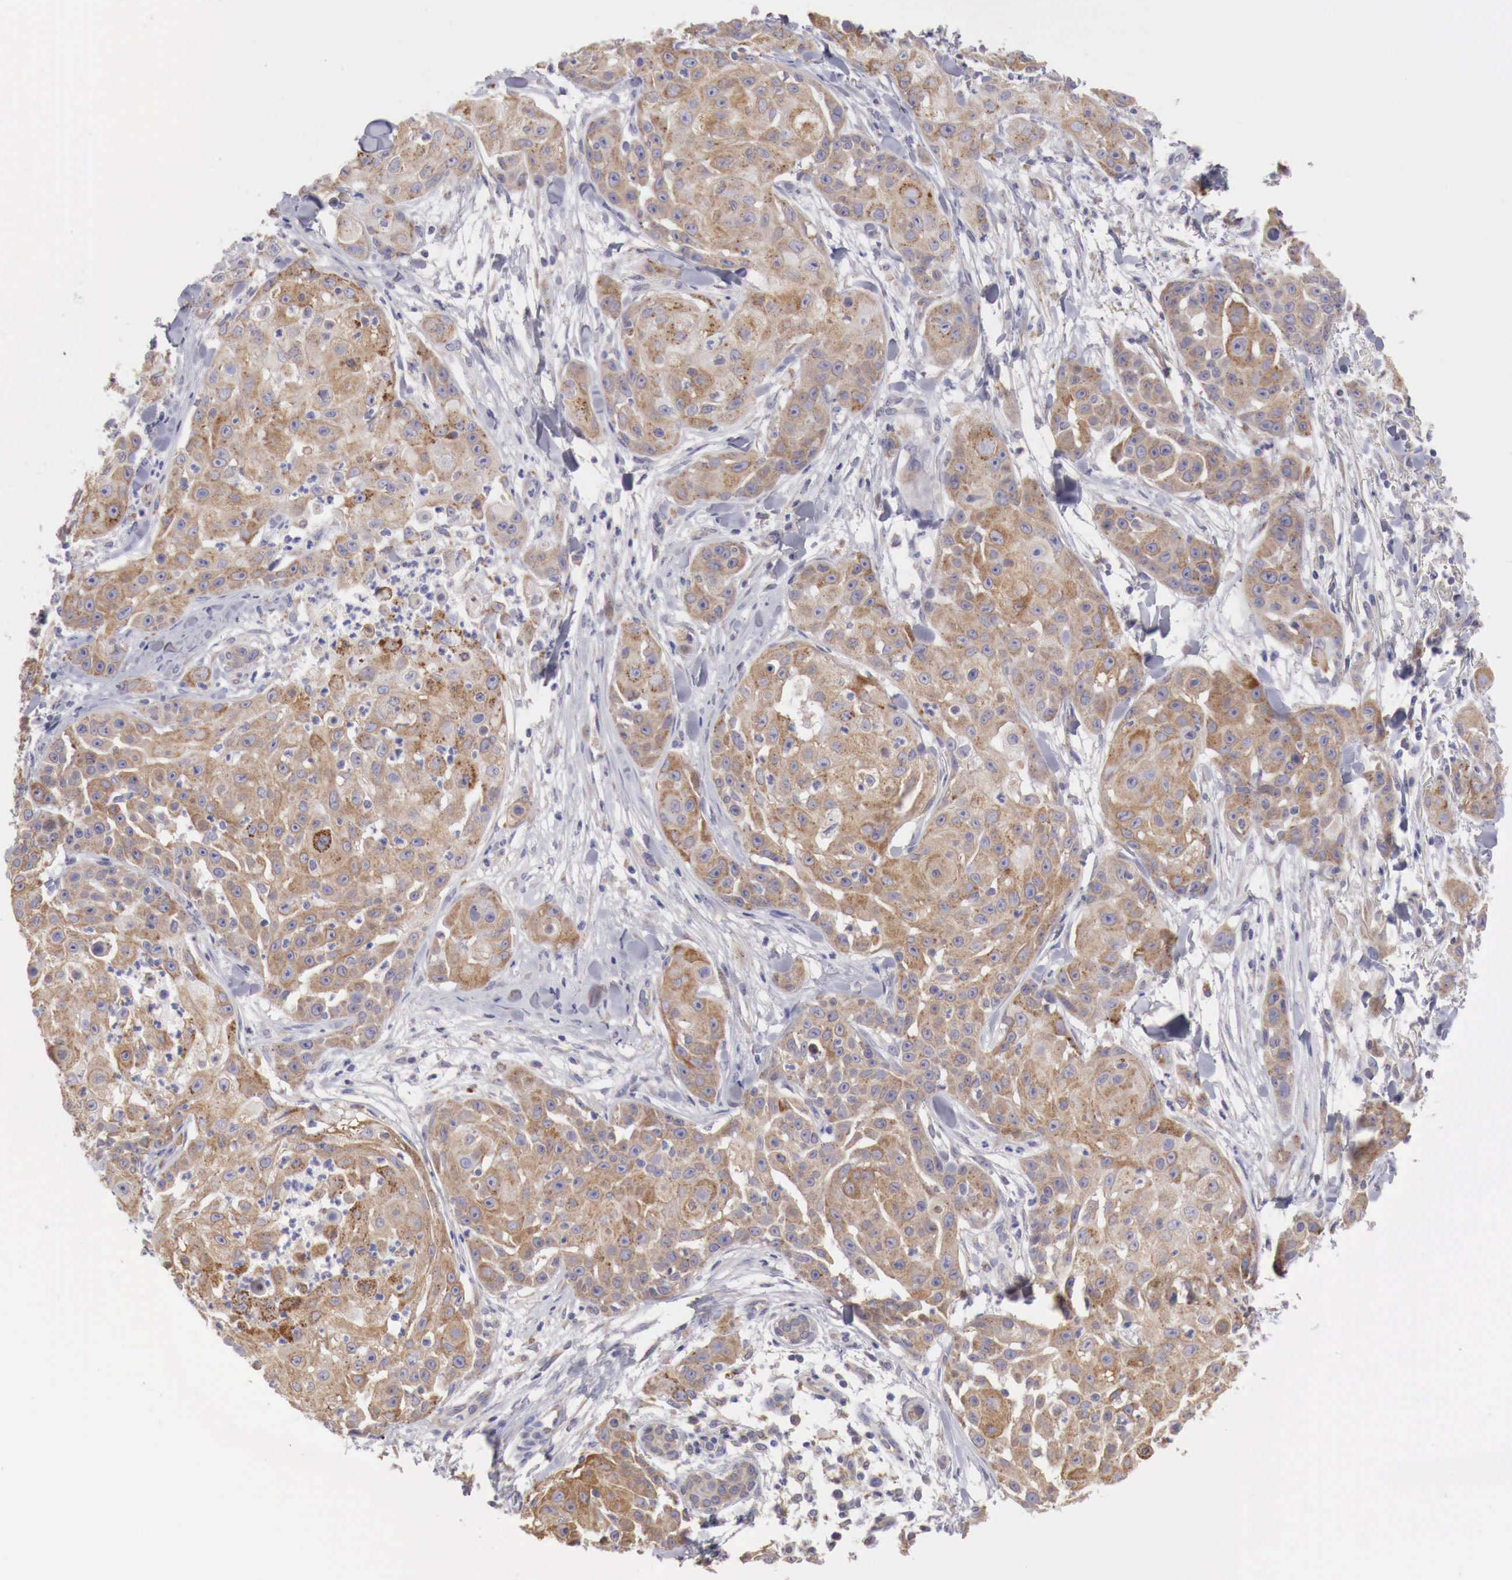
{"staining": {"intensity": "strong", "quantity": ">75%", "location": "cytoplasmic/membranous"}, "tissue": "skin cancer", "cell_type": "Tumor cells", "image_type": "cancer", "snomed": [{"axis": "morphology", "description": "Squamous cell carcinoma, NOS"}, {"axis": "topography", "description": "Skin"}], "caption": "Tumor cells demonstrate high levels of strong cytoplasmic/membranous staining in approximately >75% of cells in skin cancer.", "gene": "NSDHL", "patient": {"sex": "female", "age": 57}}